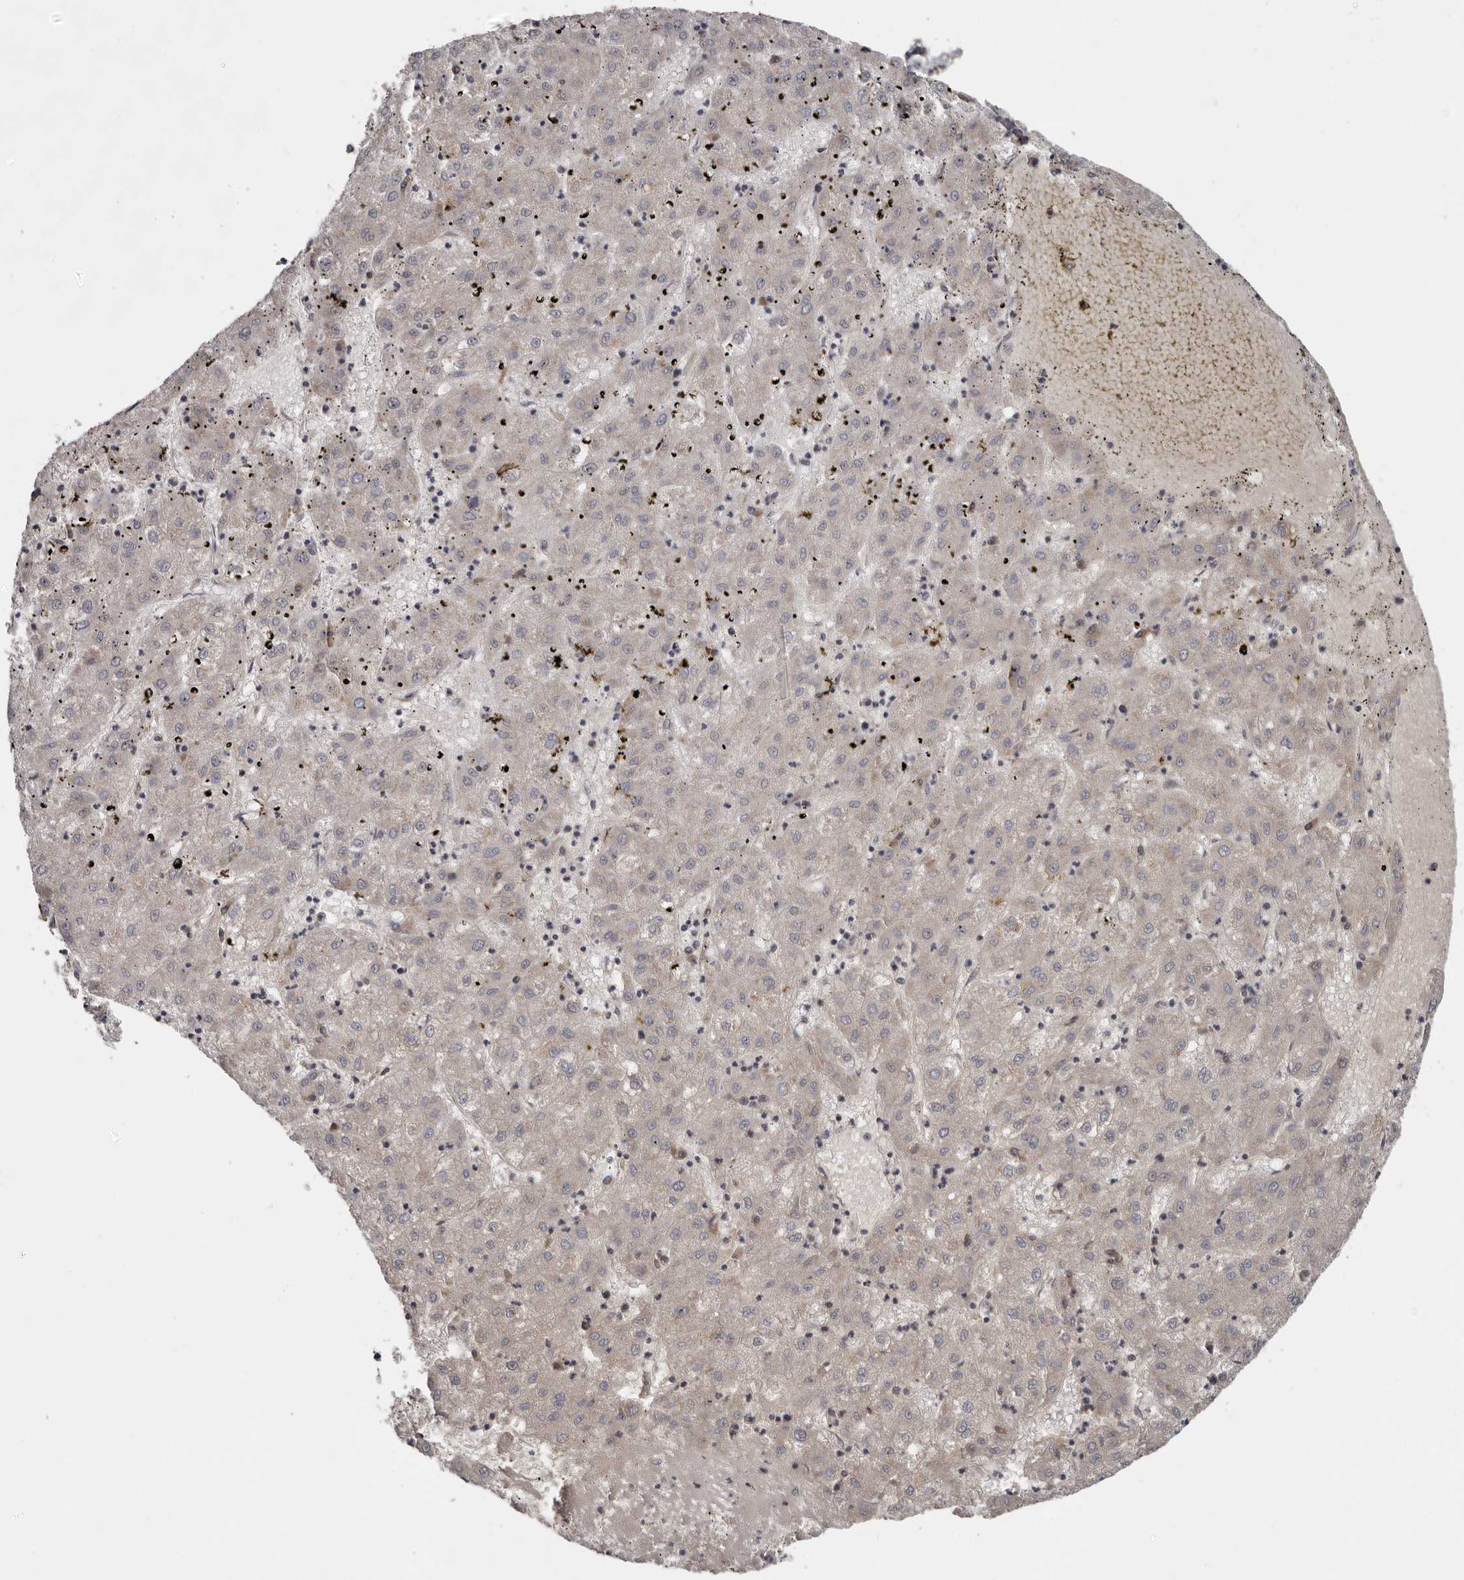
{"staining": {"intensity": "negative", "quantity": "none", "location": "none"}, "tissue": "liver cancer", "cell_type": "Tumor cells", "image_type": "cancer", "snomed": [{"axis": "morphology", "description": "Carcinoma, Hepatocellular, NOS"}, {"axis": "topography", "description": "Liver"}], "caption": "Protein analysis of hepatocellular carcinoma (liver) displays no significant positivity in tumor cells. Nuclei are stained in blue.", "gene": "CHML", "patient": {"sex": "male", "age": 72}}